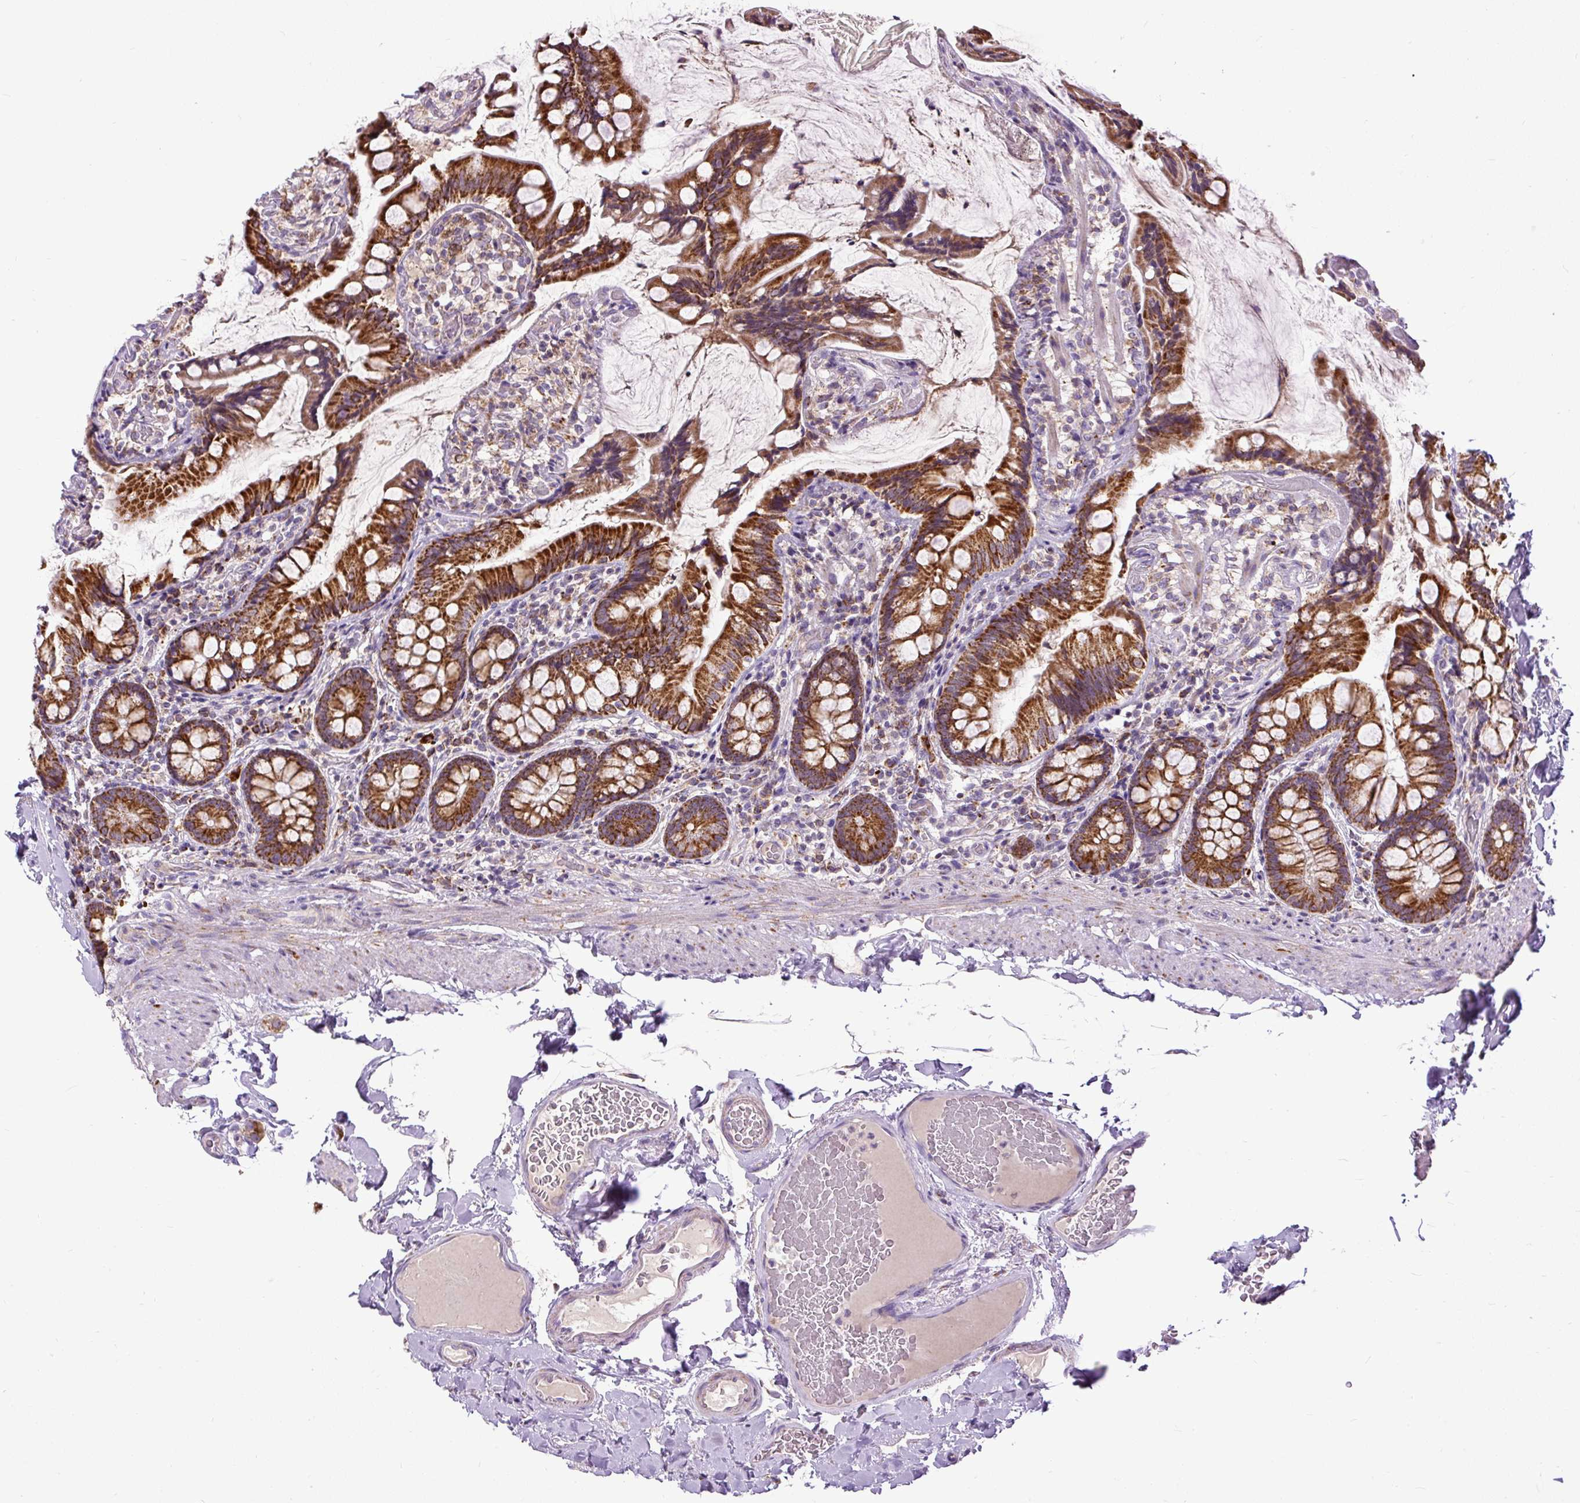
{"staining": {"intensity": "strong", "quantity": ">75%", "location": "cytoplasmic/membranous"}, "tissue": "small intestine", "cell_type": "Glandular cells", "image_type": "normal", "snomed": [{"axis": "morphology", "description": "Normal tissue, NOS"}, {"axis": "topography", "description": "Small intestine"}], "caption": "The photomicrograph displays staining of unremarkable small intestine, revealing strong cytoplasmic/membranous protein staining (brown color) within glandular cells. The staining was performed using DAB, with brown indicating positive protein expression. Nuclei are stained blue with hematoxylin.", "gene": "TM2D3", "patient": {"sex": "male", "age": 70}}